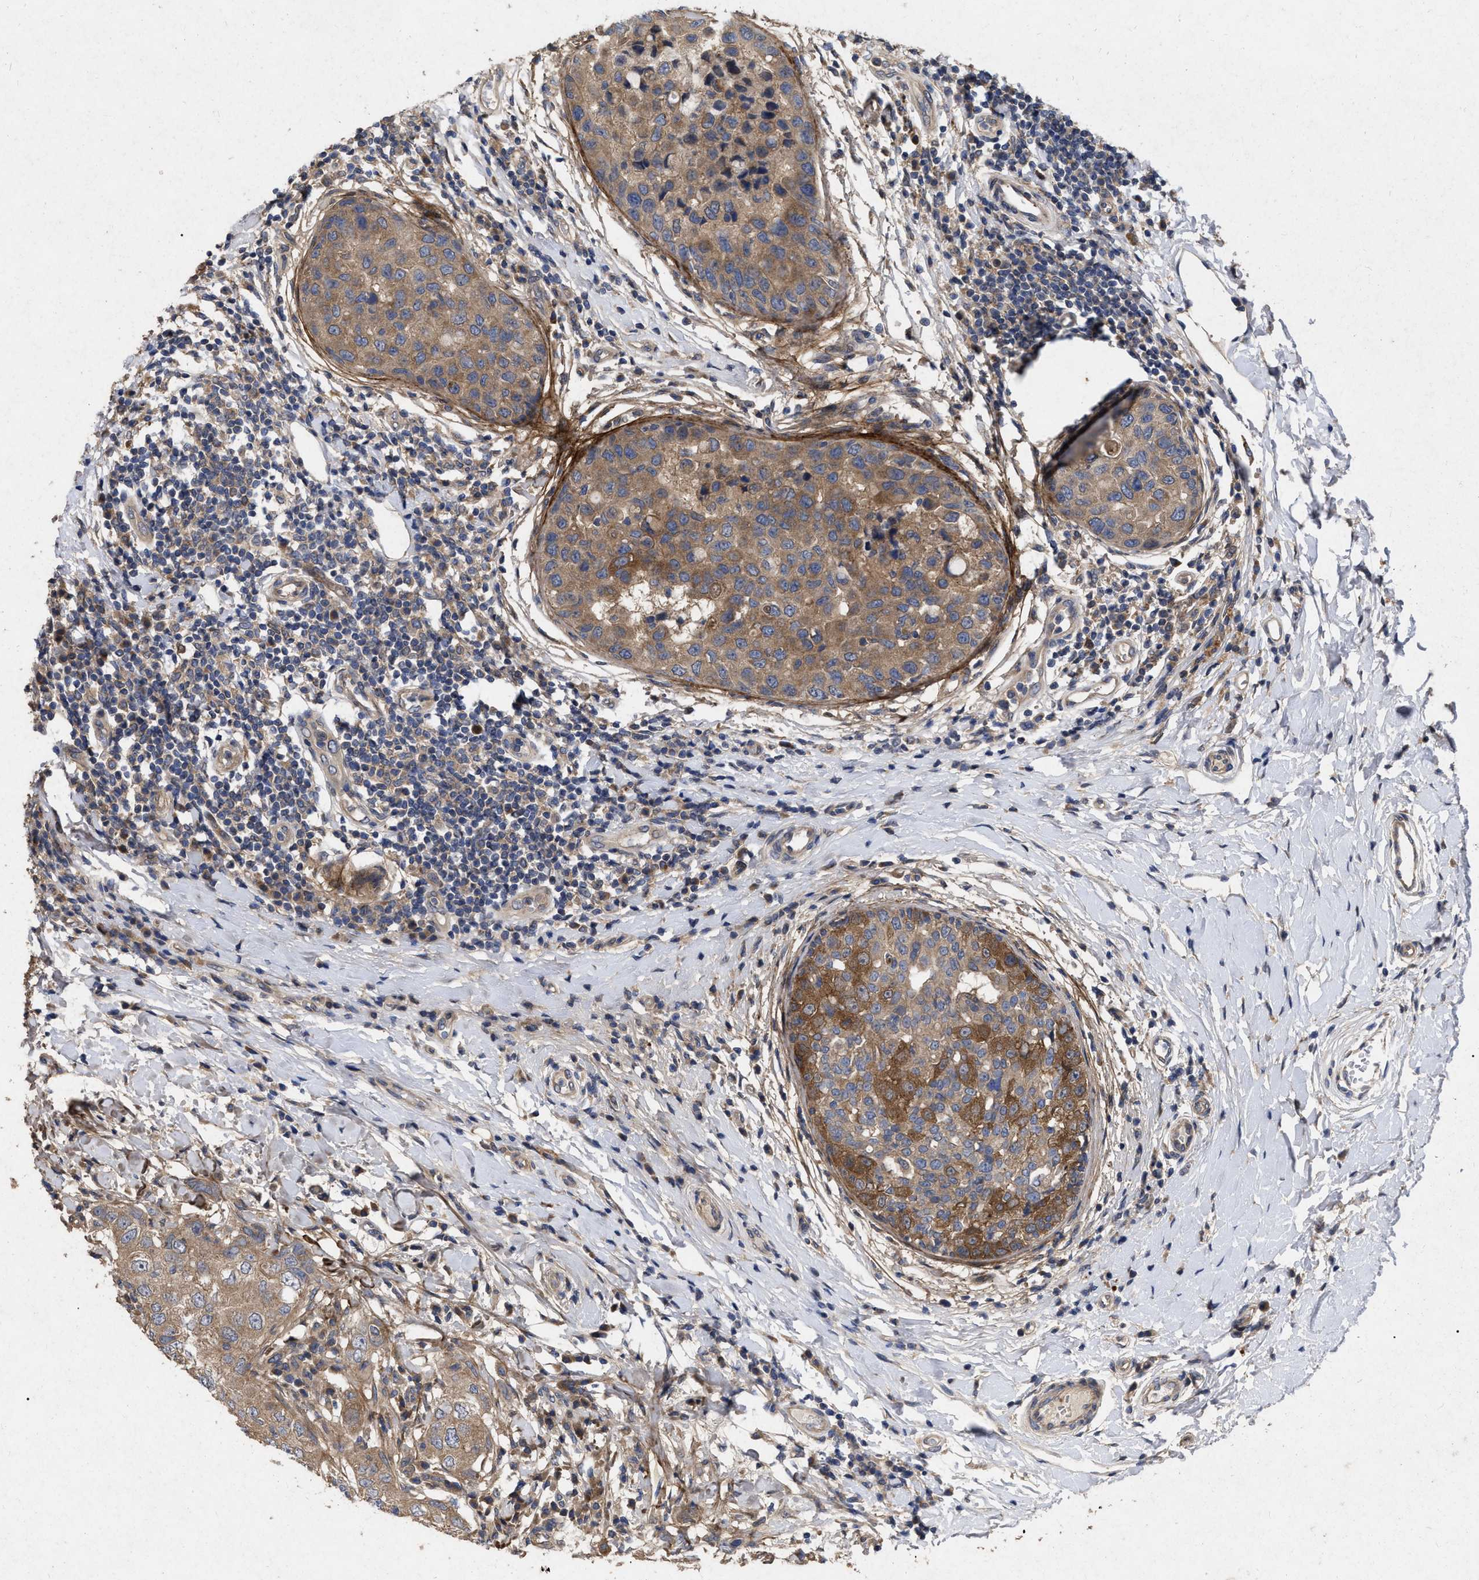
{"staining": {"intensity": "moderate", "quantity": ">75%", "location": "cytoplasmic/membranous"}, "tissue": "breast cancer", "cell_type": "Tumor cells", "image_type": "cancer", "snomed": [{"axis": "morphology", "description": "Duct carcinoma"}, {"axis": "topography", "description": "Breast"}], "caption": "Moderate cytoplasmic/membranous expression for a protein is appreciated in approximately >75% of tumor cells of infiltrating ductal carcinoma (breast) using immunohistochemistry.", "gene": "CDKN2C", "patient": {"sex": "female", "age": 27}}